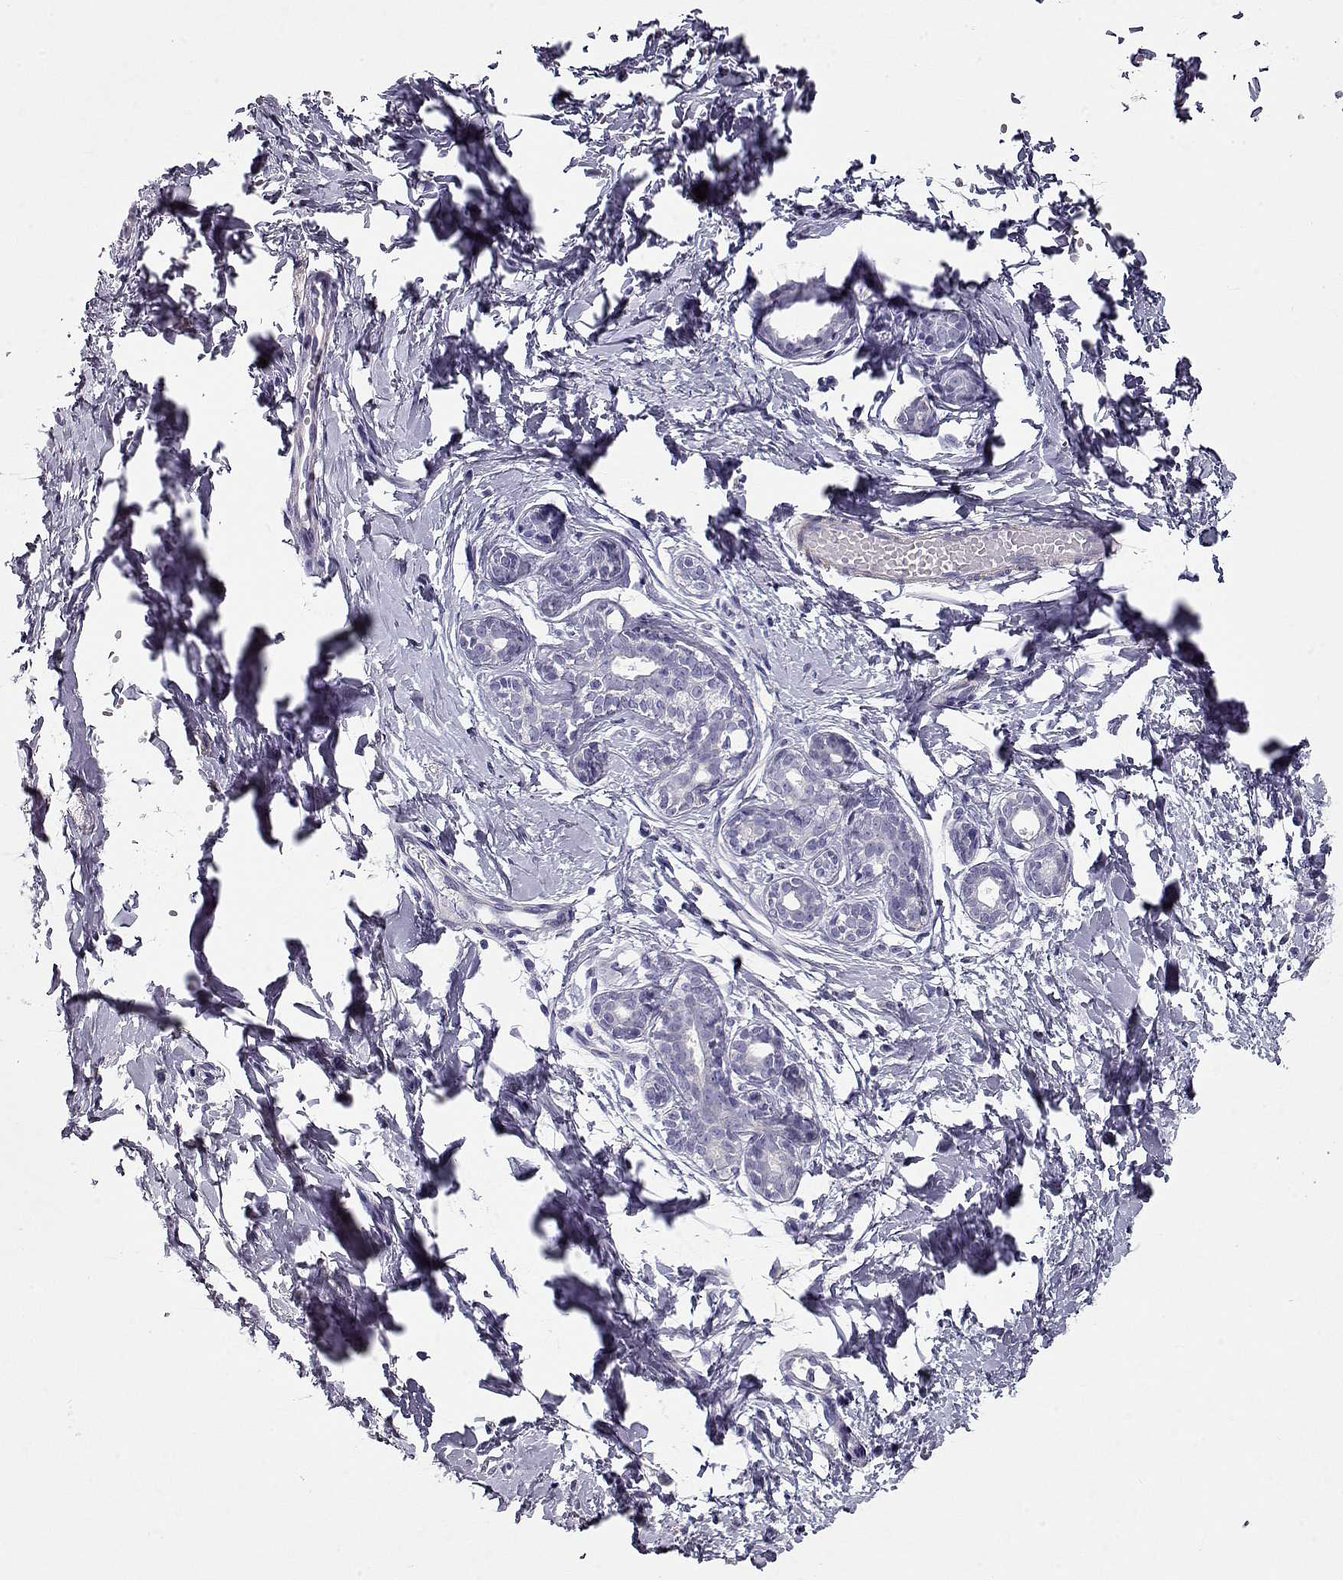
{"staining": {"intensity": "negative", "quantity": "none", "location": "none"}, "tissue": "breast", "cell_type": "Adipocytes", "image_type": "normal", "snomed": [{"axis": "morphology", "description": "Normal tissue, NOS"}, {"axis": "topography", "description": "Breast"}], "caption": "IHC micrograph of normal breast: human breast stained with DAB (3,3'-diaminobenzidine) shows no significant protein expression in adipocytes.", "gene": "SLITRK3", "patient": {"sex": "female", "age": 37}}